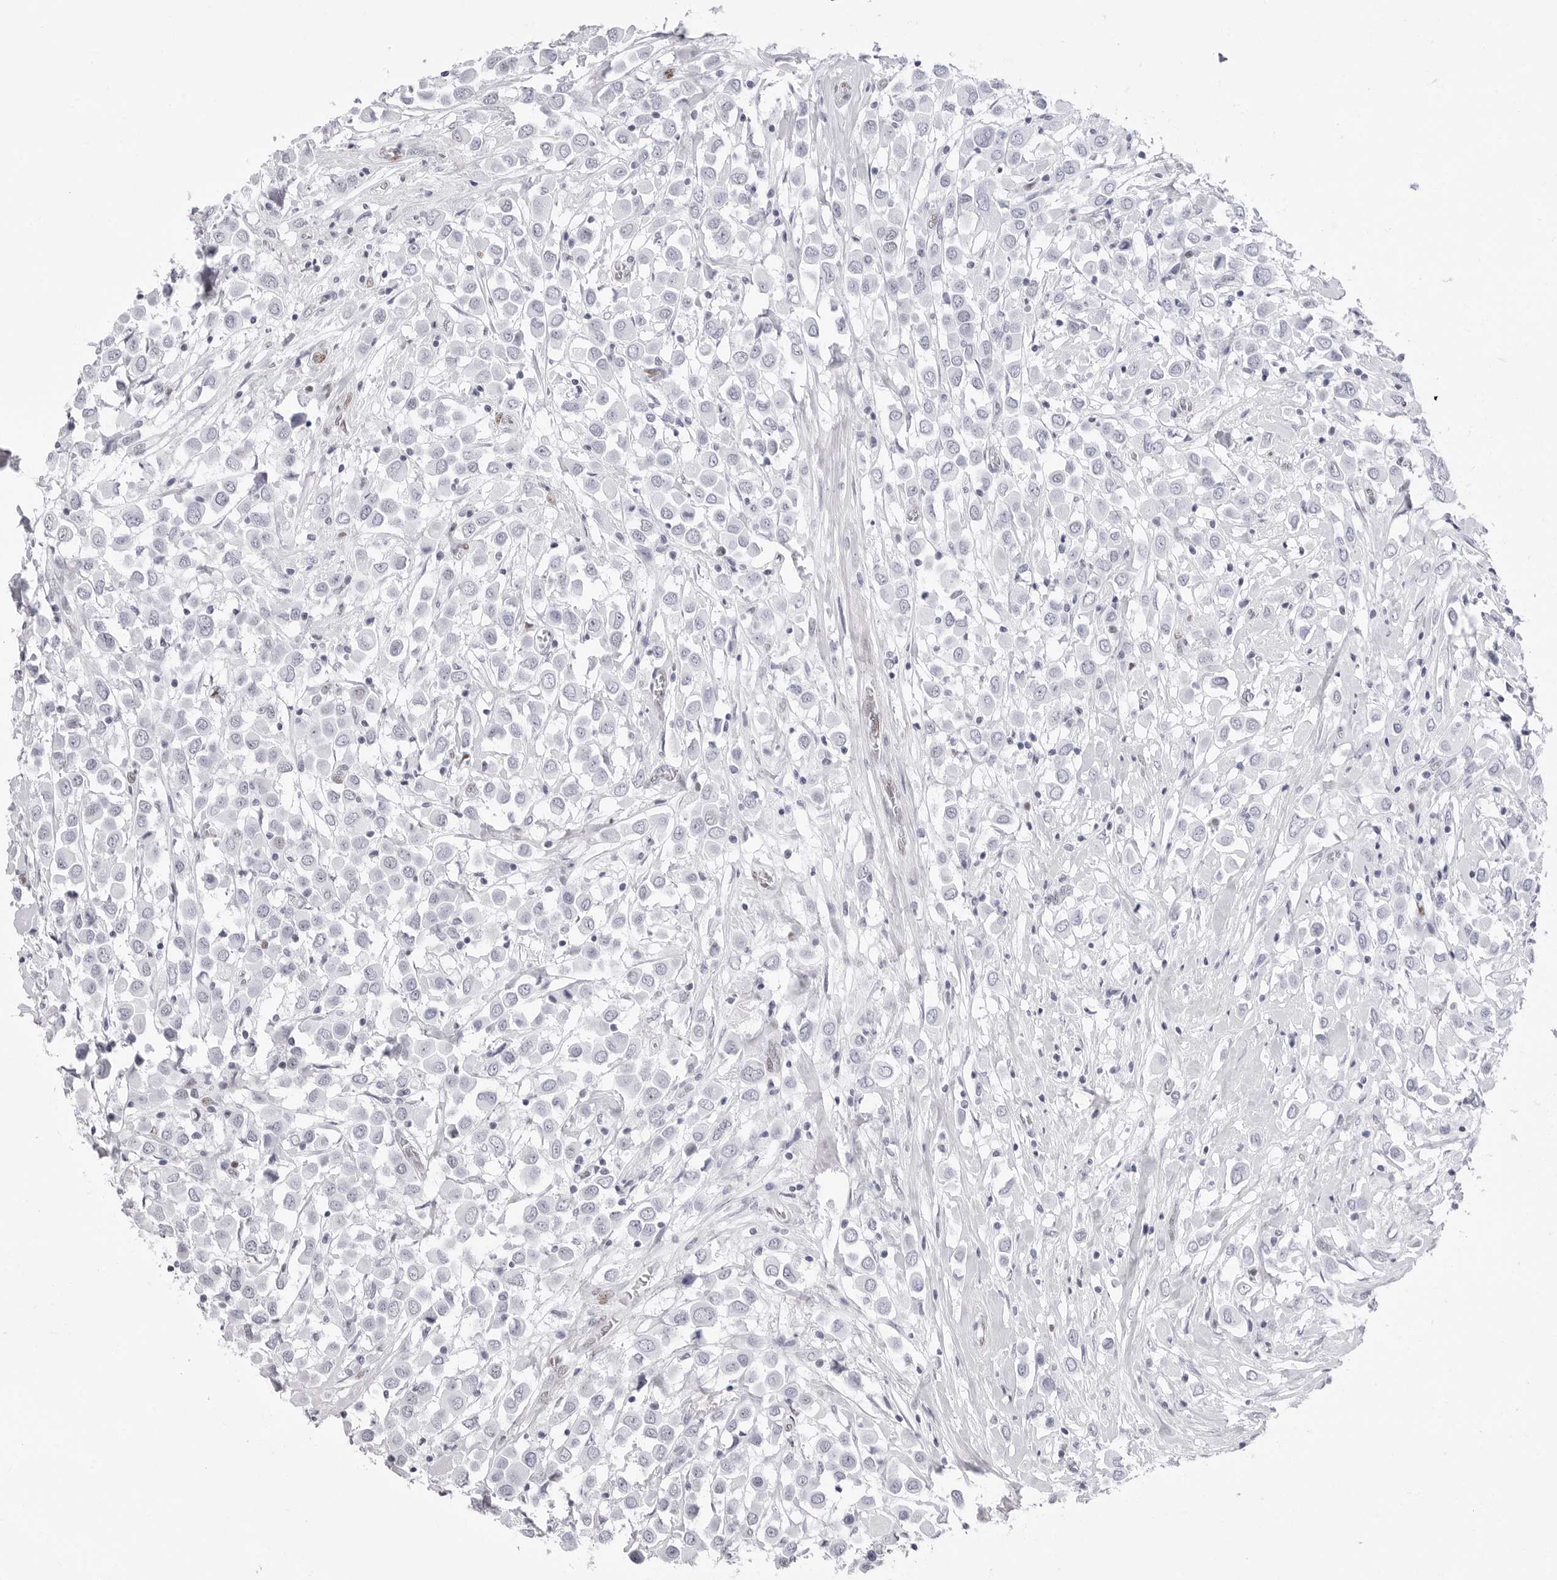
{"staining": {"intensity": "negative", "quantity": "none", "location": "none"}, "tissue": "breast cancer", "cell_type": "Tumor cells", "image_type": "cancer", "snomed": [{"axis": "morphology", "description": "Duct carcinoma"}, {"axis": "topography", "description": "Breast"}], "caption": "An immunohistochemistry (IHC) photomicrograph of breast cancer (infiltrating ductal carcinoma) is shown. There is no staining in tumor cells of breast cancer (infiltrating ductal carcinoma).", "gene": "NASP", "patient": {"sex": "female", "age": 61}}